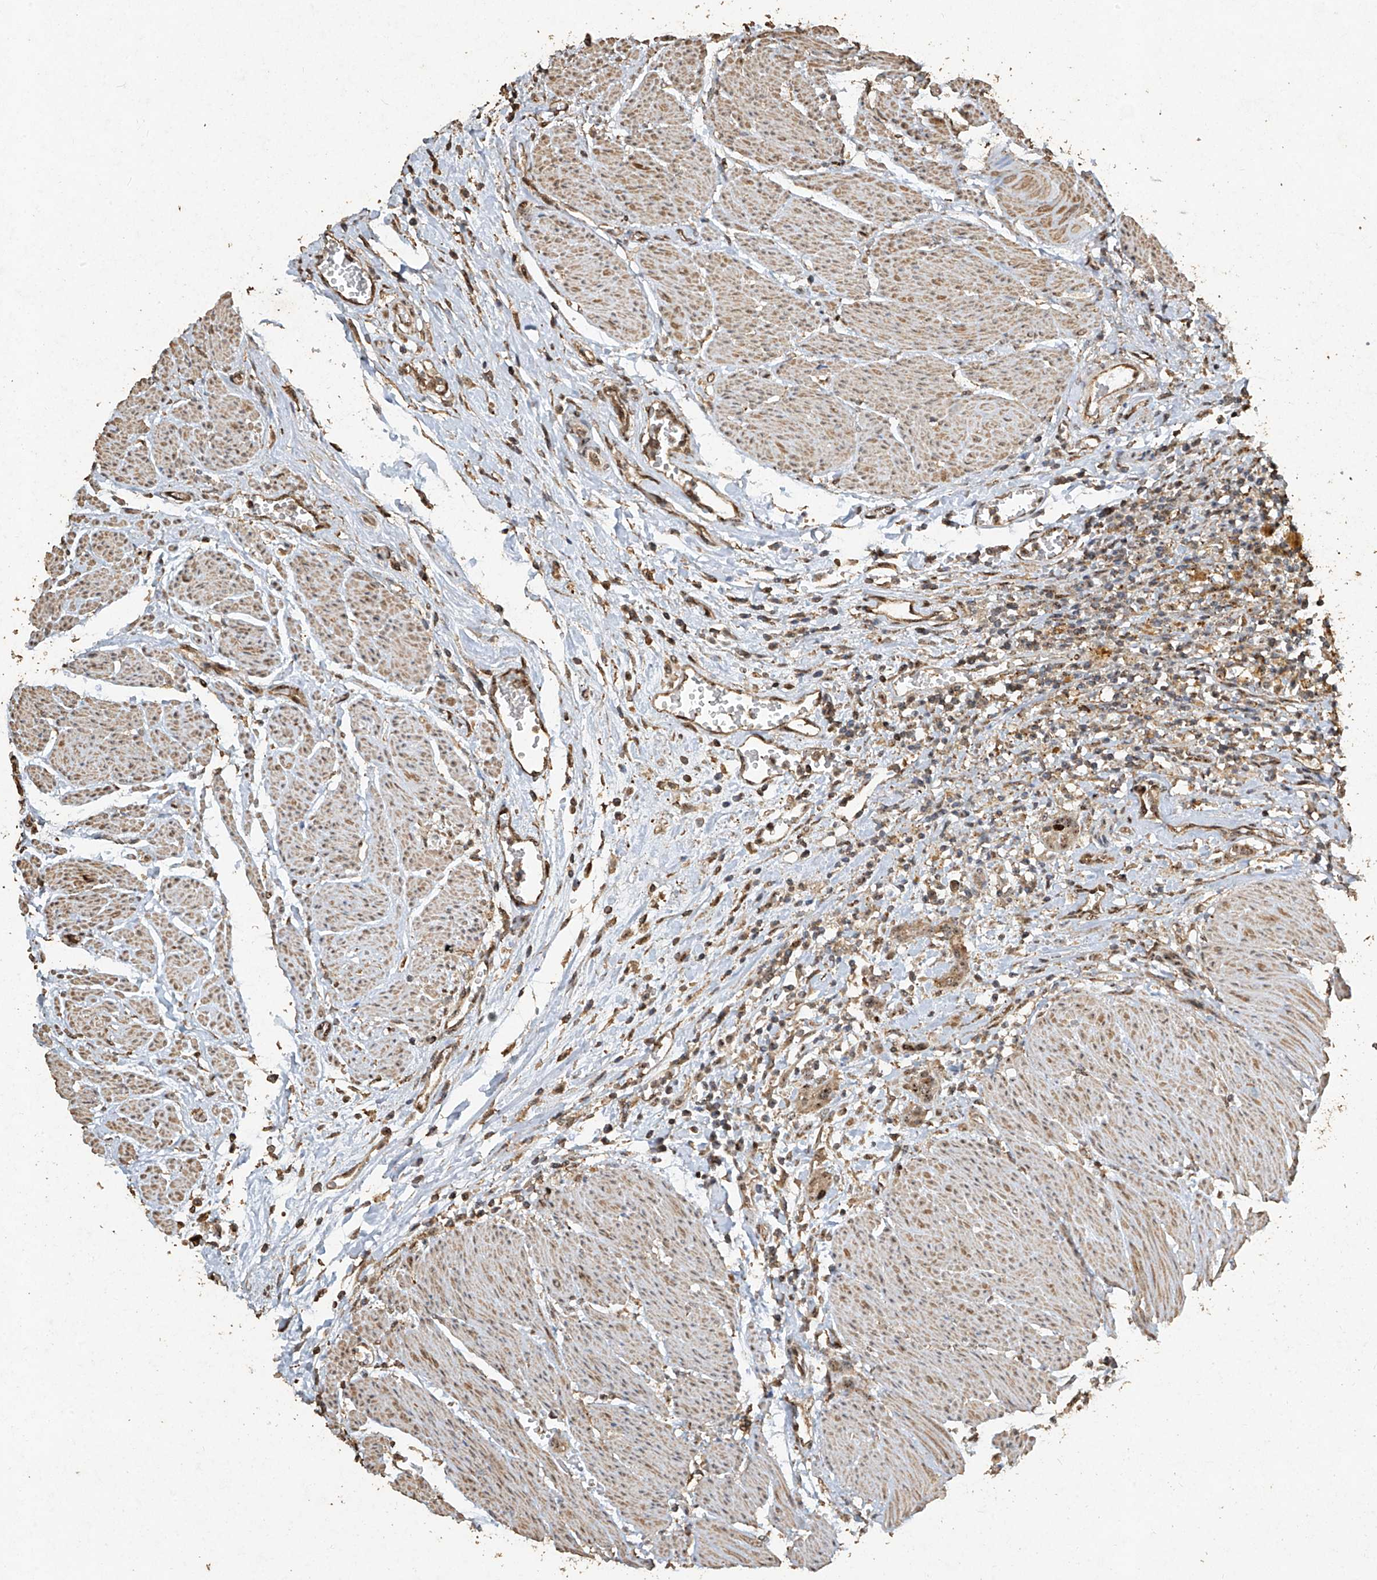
{"staining": {"intensity": "moderate", "quantity": ">75%", "location": "cytoplasmic/membranous,nuclear"}, "tissue": "urothelial cancer", "cell_type": "Tumor cells", "image_type": "cancer", "snomed": [{"axis": "morphology", "description": "Urothelial carcinoma, High grade"}, {"axis": "topography", "description": "Urinary bladder"}], "caption": "The image displays a brown stain indicating the presence of a protein in the cytoplasmic/membranous and nuclear of tumor cells in urothelial carcinoma (high-grade).", "gene": "ERBB3", "patient": {"sex": "male", "age": 35}}